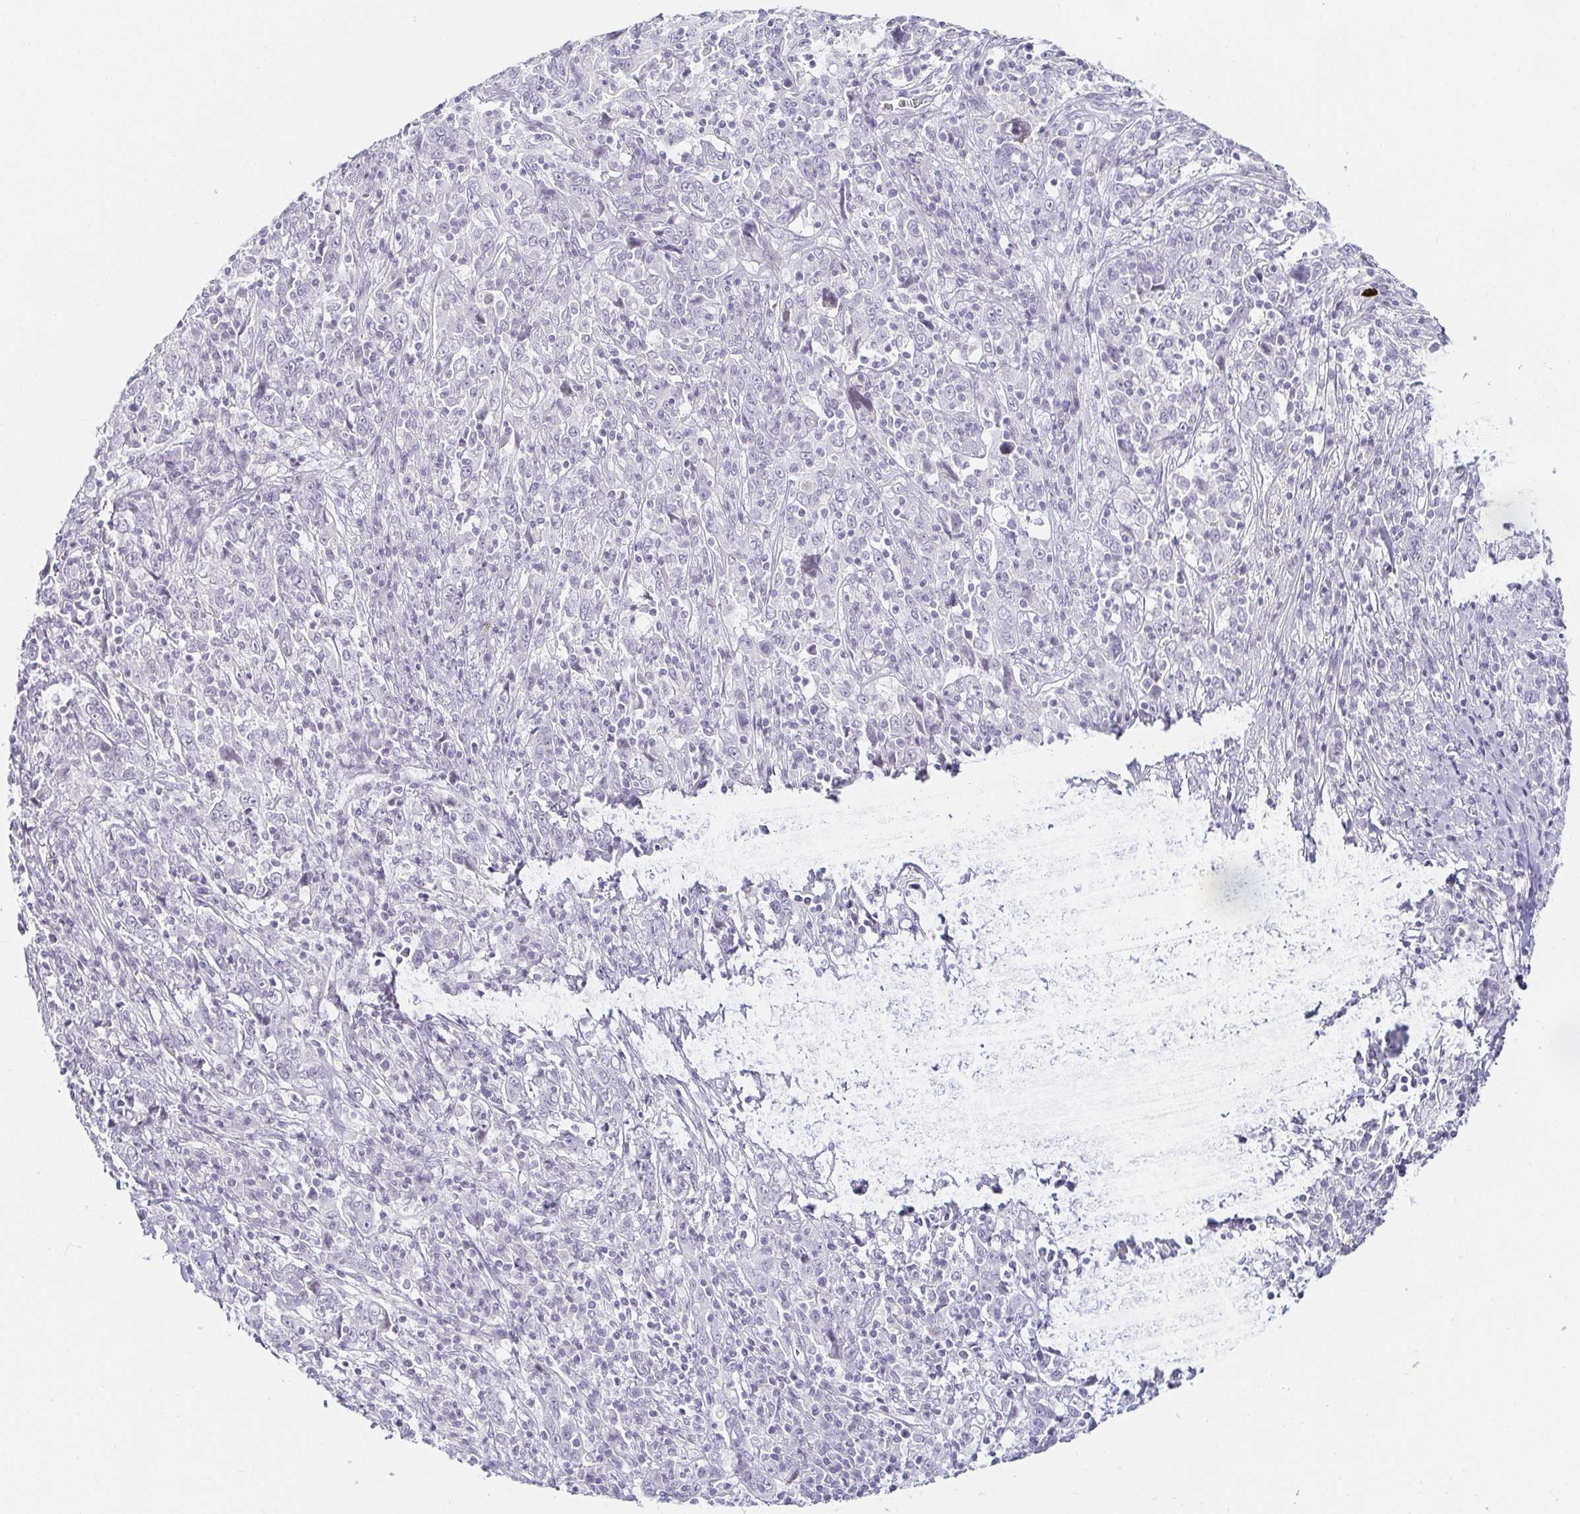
{"staining": {"intensity": "negative", "quantity": "none", "location": "none"}, "tissue": "cervical cancer", "cell_type": "Tumor cells", "image_type": "cancer", "snomed": [{"axis": "morphology", "description": "Squamous cell carcinoma, NOS"}, {"axis": "topography", "description": "Cervix"}], "caption": "This is an immunohistochemistry (IHC) photomicrograph of human cervical squamous cell carcinoma. There is no expression in tumor cells.", "gene": "ACAN", "patient": {"sex": "female", "age": 46}}